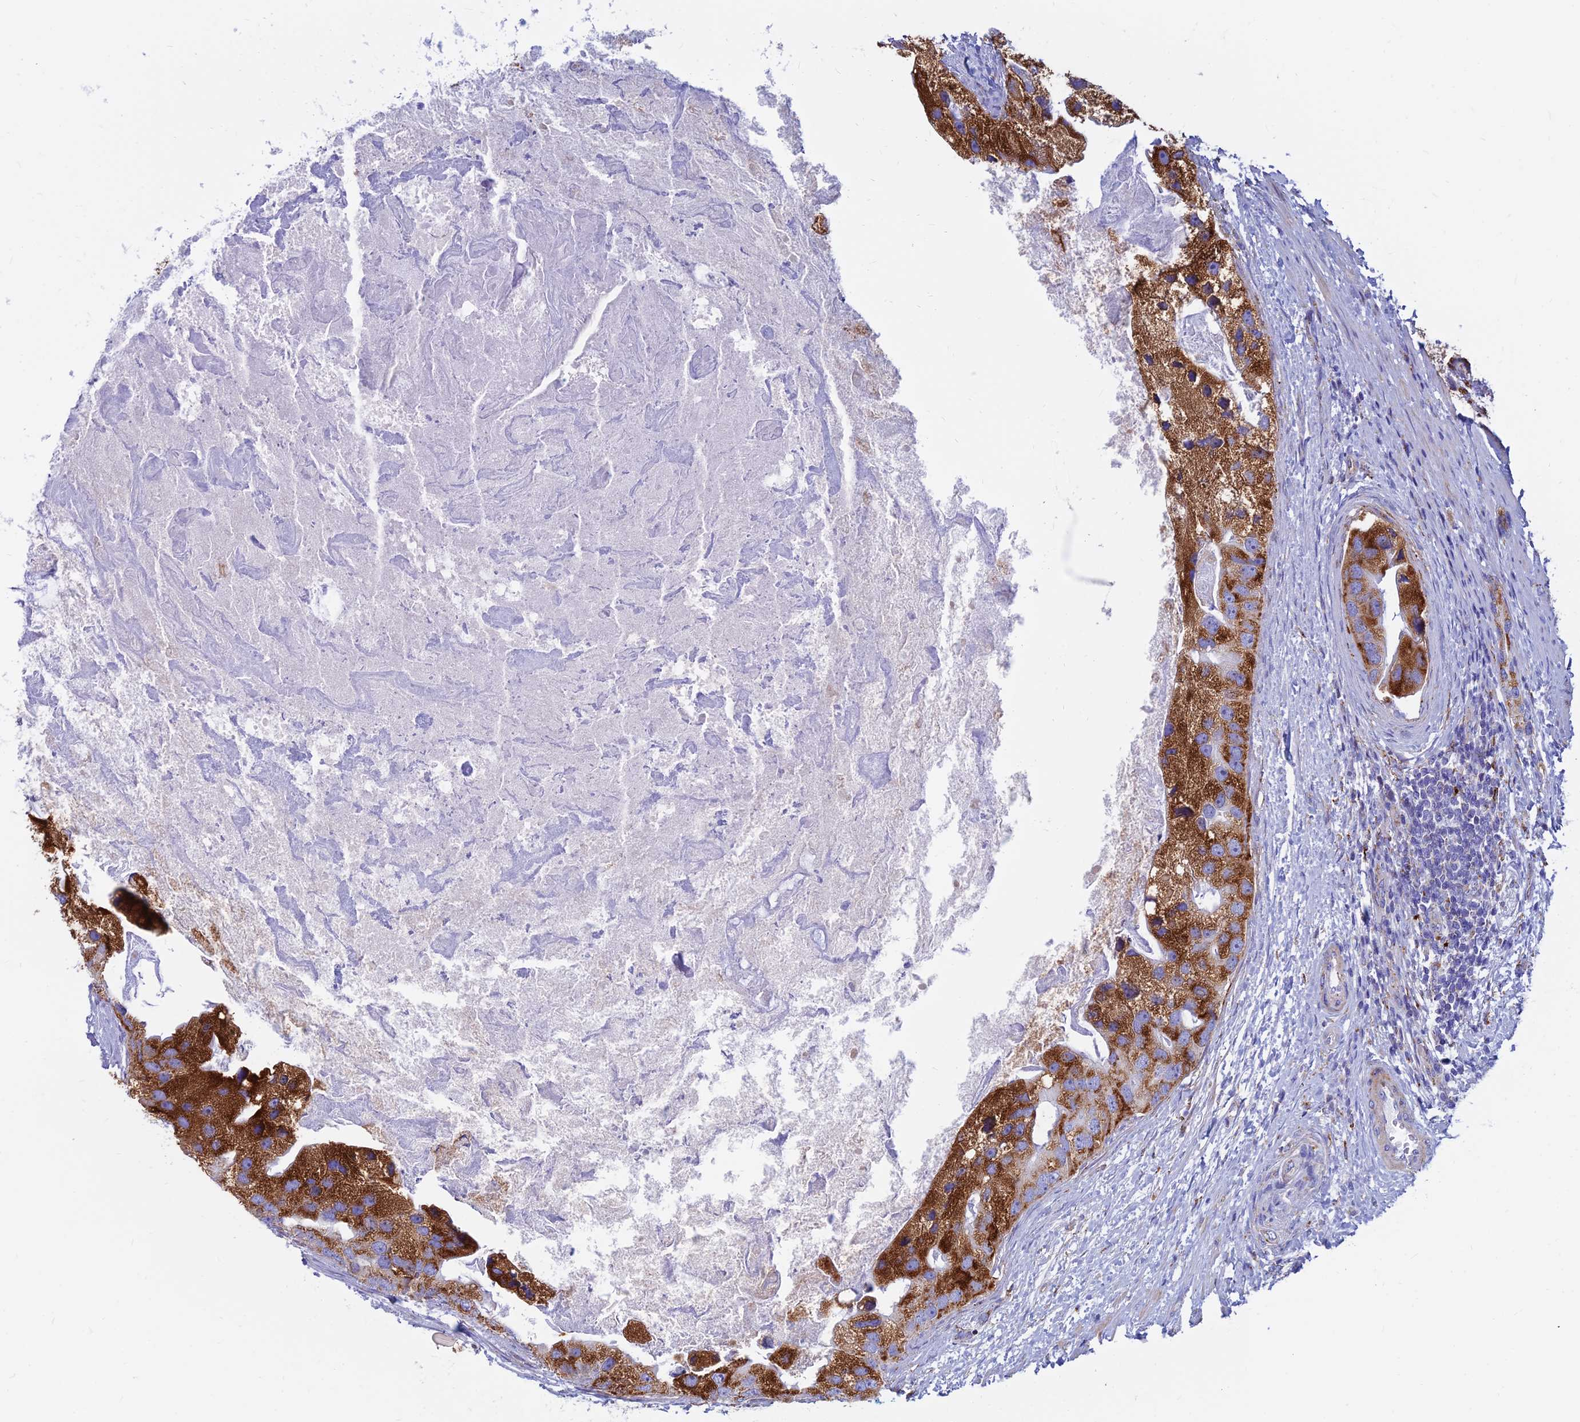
{"staining": {"intensity": "strong", "quantity": "25%-75%", "location": "cytoplasmic/membranous"}, "tissue": "prostate cancer", "cell_type": "Tumor cells", "image_type": "cancer", "snomed": [{"axis": "morphology", "description": "Adenocarcinoma, High grade"}, {"axis": "topography", "description": "Prostate"}], "caption": "Tumor cells demonstrate high levels of strong cytoplasmic/membranous expression in about 25%-75% of cells in prostate cancer (high-grade adenocarcinoma). (IHC, brightfield microscopy, high magnification).", "gene": "SPNS1", "patient": {"sex": "male", "age": 62}}